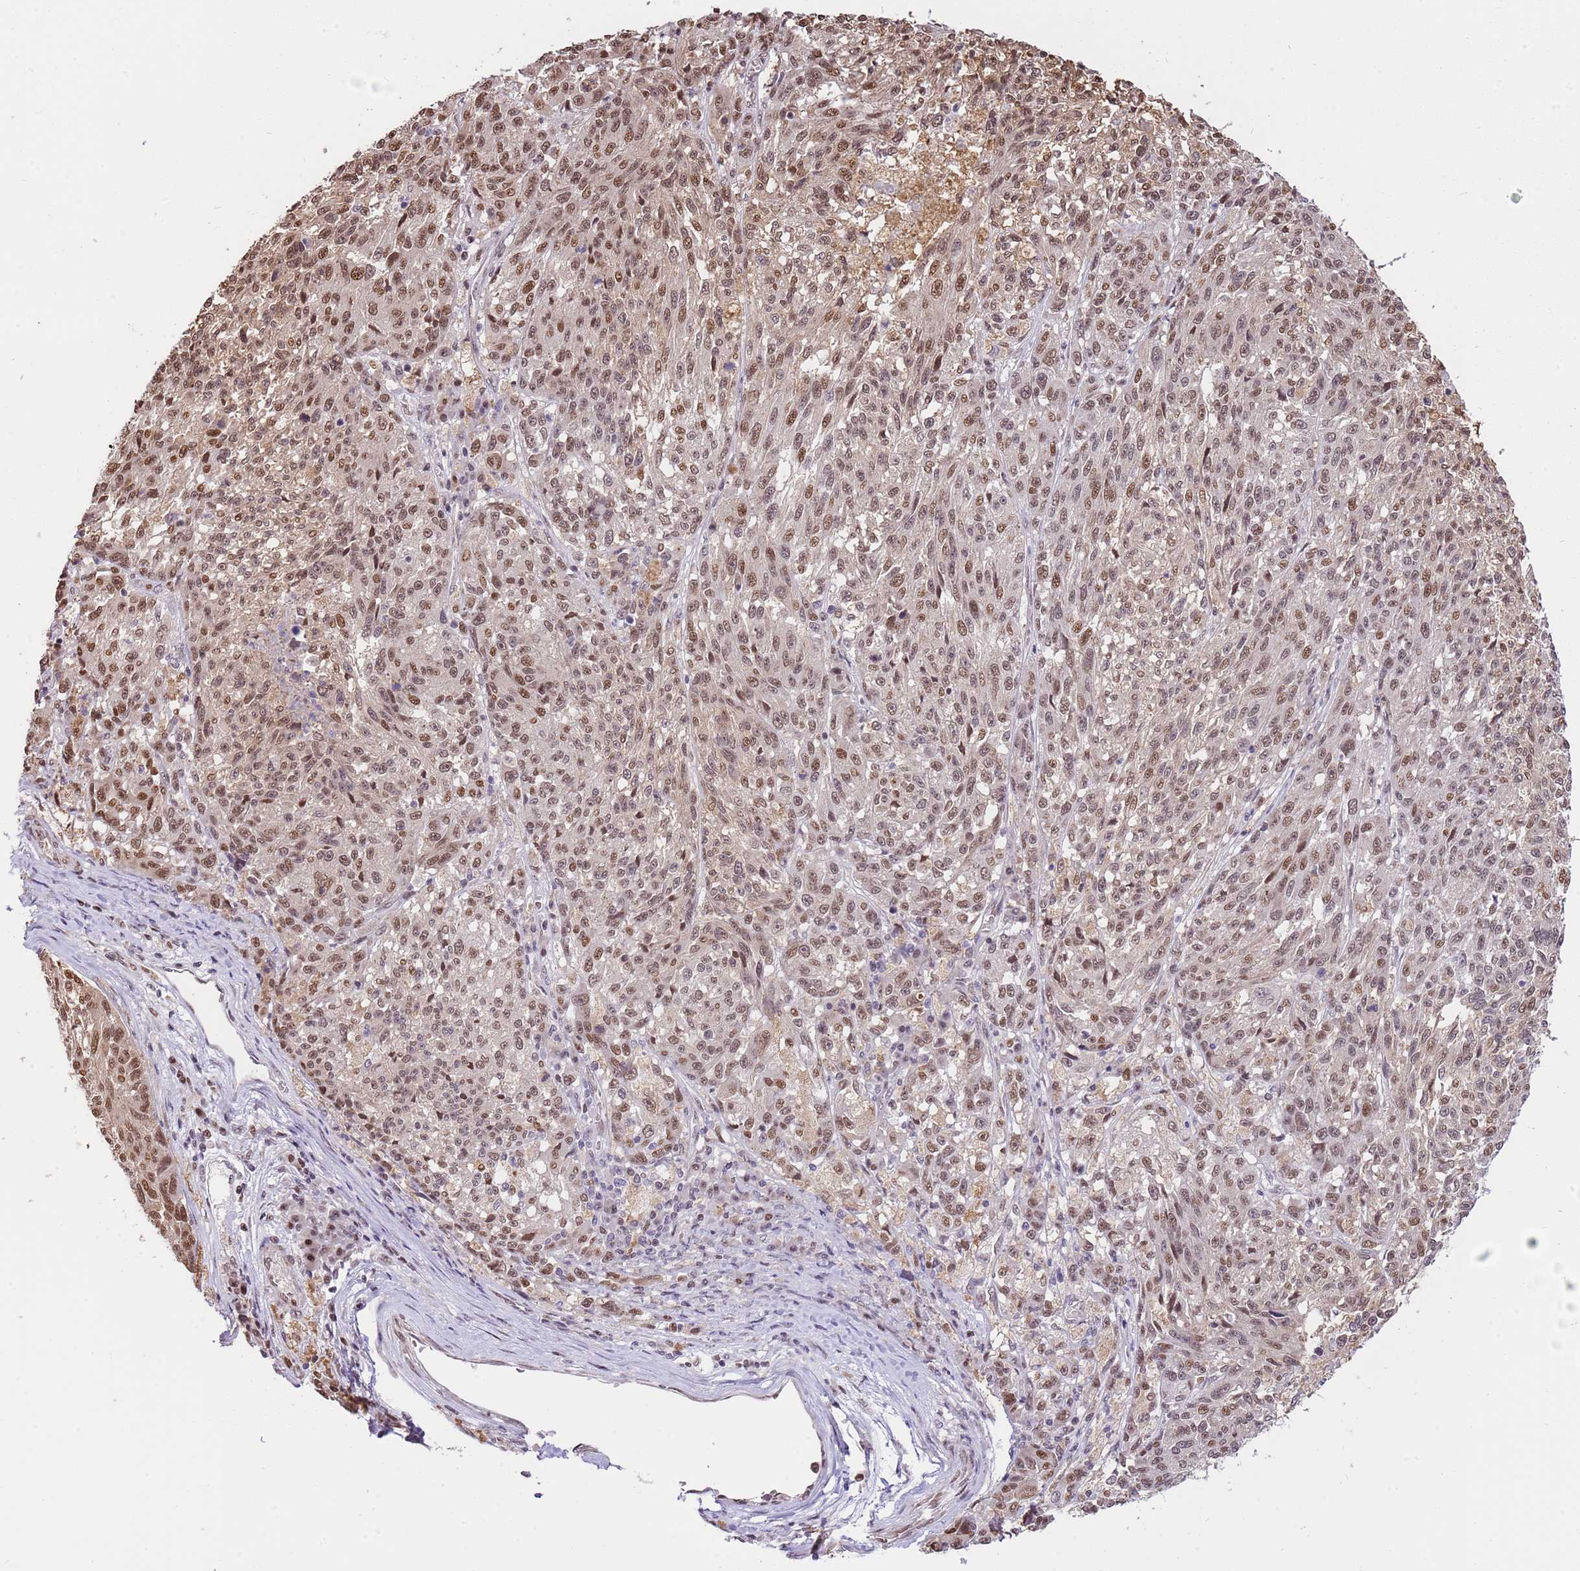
{"staining": {"intensity": "moderate", "quantity": ">75%", "location": "nuclear"}, "tissue": "melanoma", "cell_type": "Tumor cells", "image_type": "cancer", "snomed": [{"axis": "morphology", "description": "Malignant melanoma, NOS"}, {"axis": "topography", "description": "Skin"}], "caption": "Immunohistochemical staining of malignant melanoma displays moderate nuclear protein positivity in approximately >75% of tumor cells. (DAB IHC, brown staining for protein, blue staining for nuclei).", "gene": "RFK", "patient": {"sex": "male", "age": 53}}